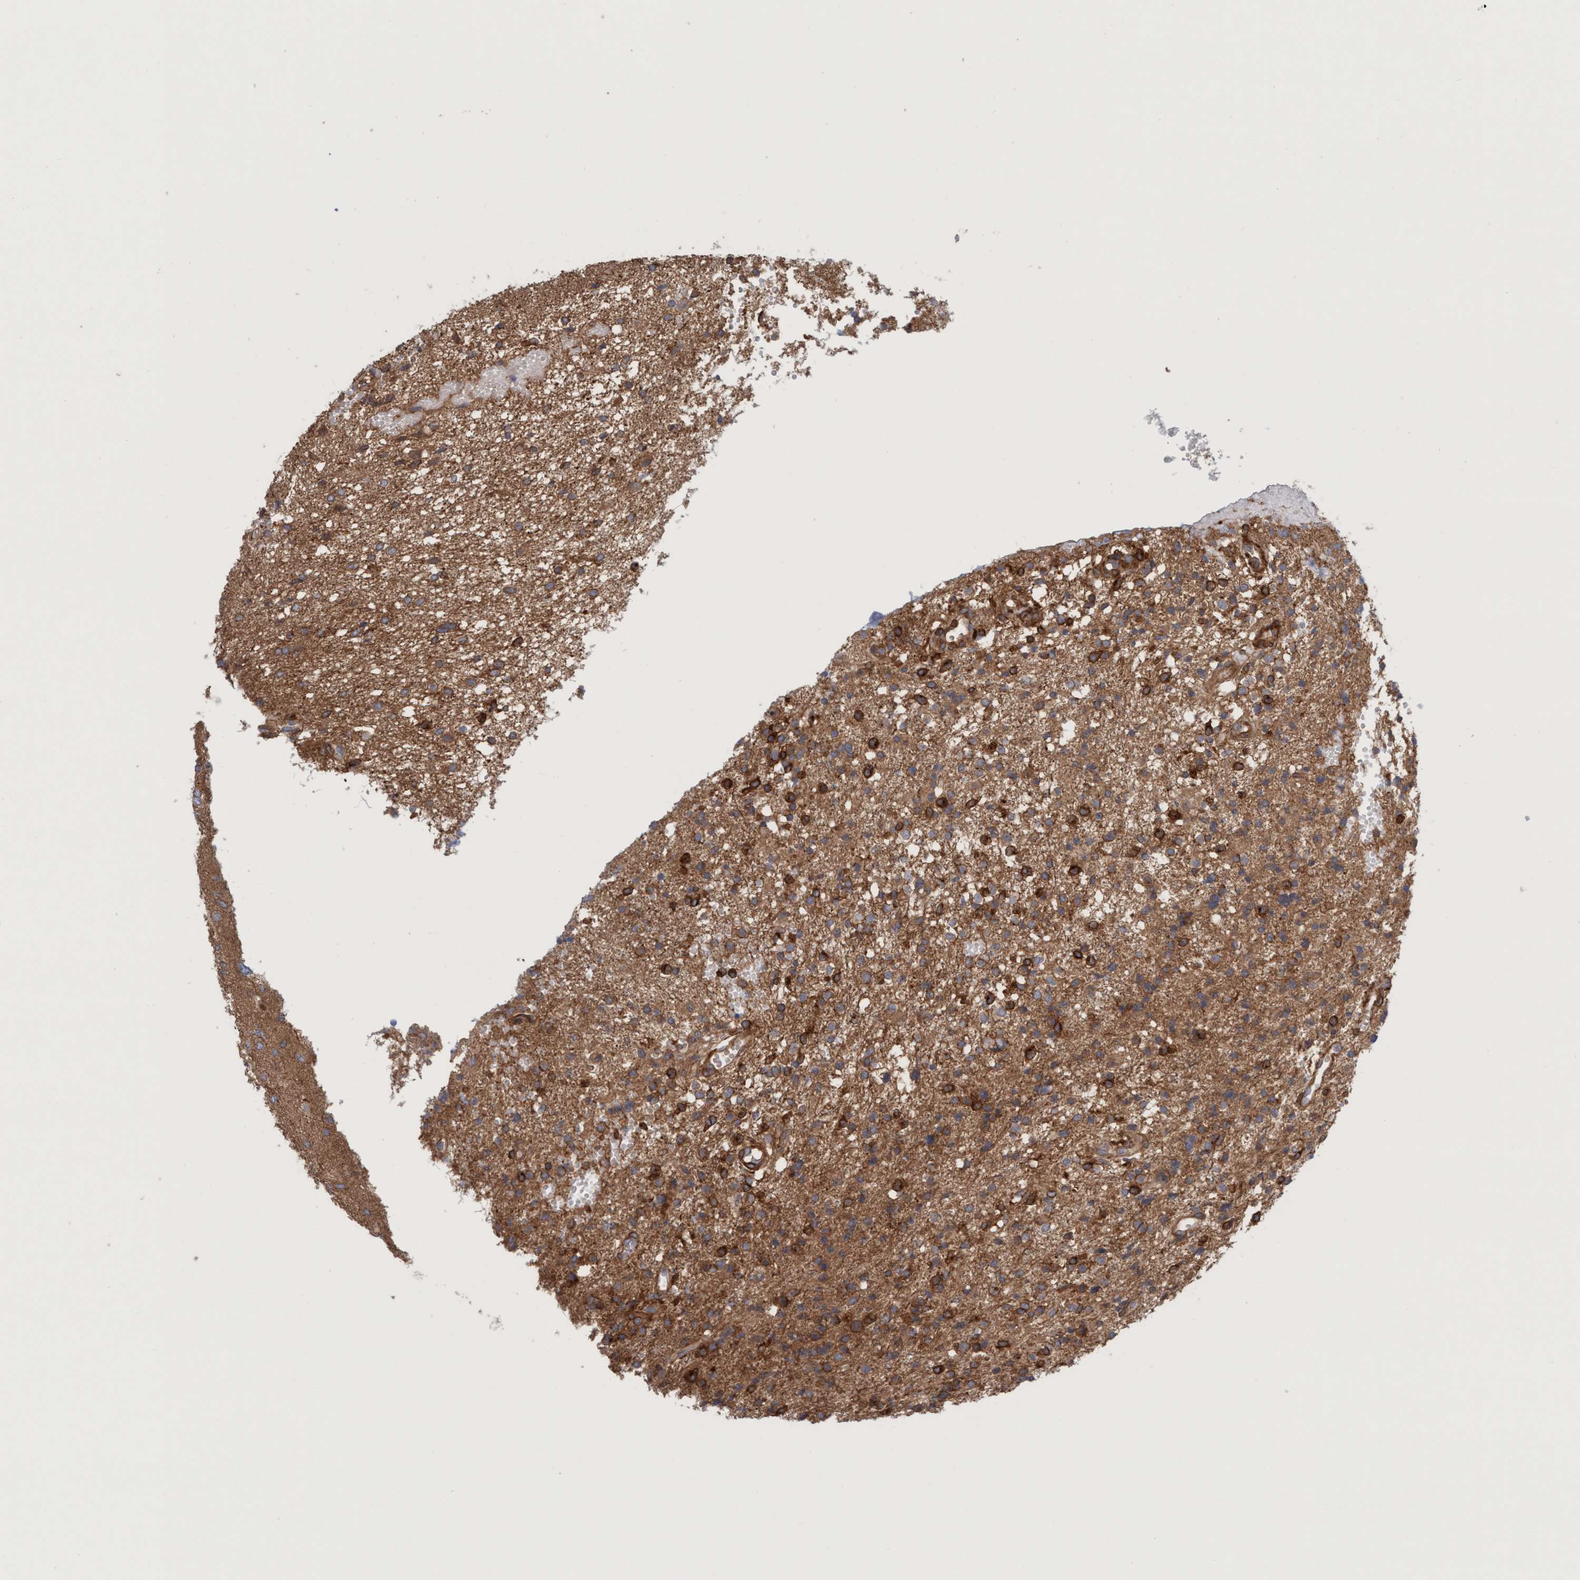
{"staining": {"intensity": "strong", "quantity": ">75%", "location": "cytoplasmic/membranous"}, "tissue": "glioma", "cell_type": "Tumor cells", "image_type": "cancer", "snomed": [{"axis": "morphology", "description": "Glioma, malignant, High grade"}, {"axis": "topography", "description": "Brain"}], "caption": "Immunohistochemical staining of human glioma reveals strong cytoplasmic/membranous protein expression in about >75% of tumor cells. (Brightfield microscopy of DAB IHC at high magnification).", "gene": "SPECC1", "patient": {"sex": "female", "age": 59}}